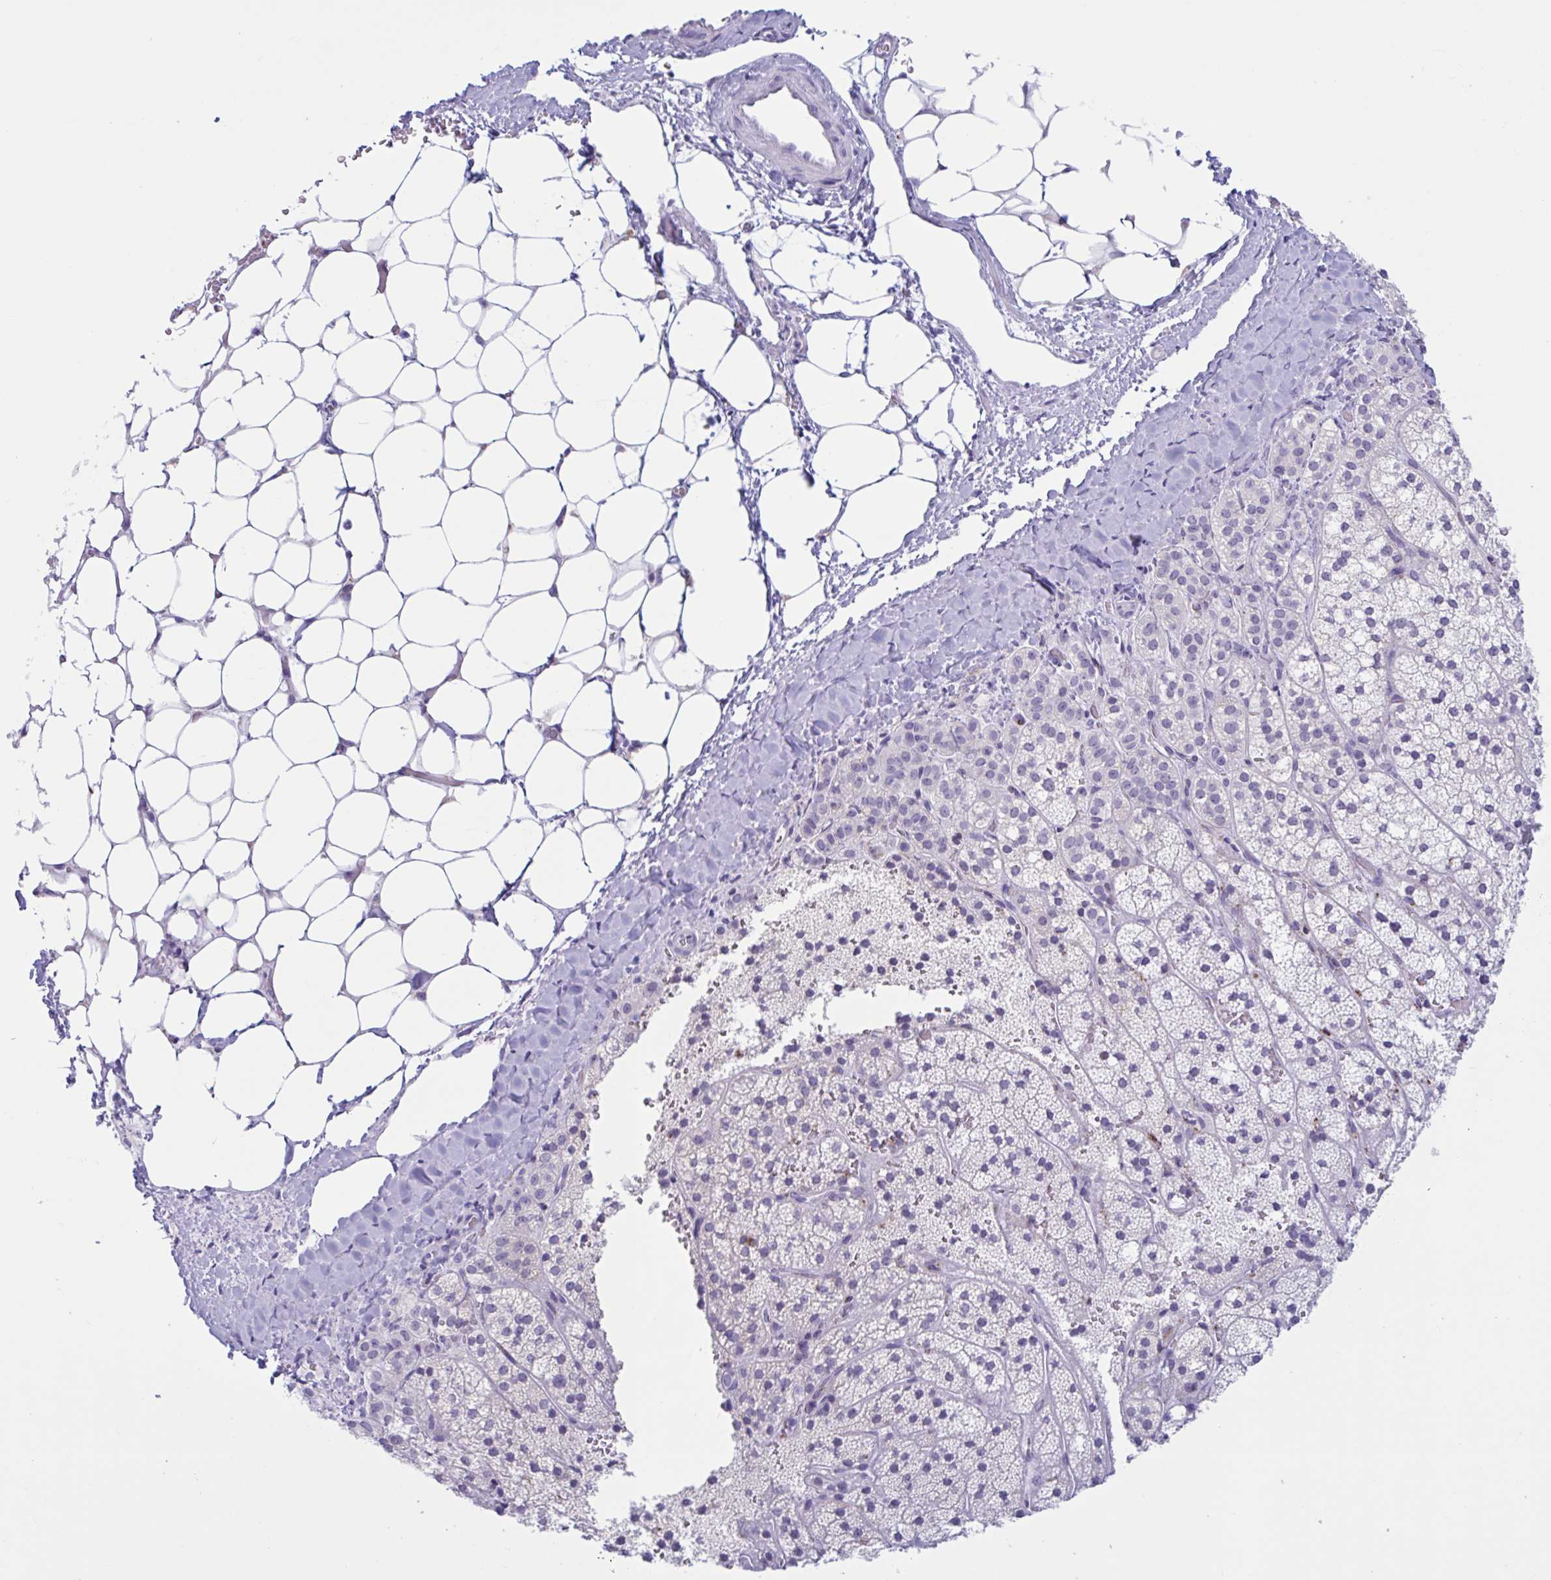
{"staining": {"intensity": "negative", "quantity": "none", "location": "none"}, "tissue": "adrenal gland", "cell_type": "Glandular cells", "image_type": "normal", "snomed": [{"axis": "morphology", "description": "Normal tissue, NOS"}, {"axis": "topography", "description": "Adrenal gland"}], "caption": "A histopathology image of adrenal gland stained for a protein reveals no brown staining in glandular cells. (Brightfield microscopy of DAB immunohistochemistry at high magnification).", "gene": "XCL1", "patient": {"sex": "male", "age": 53}}